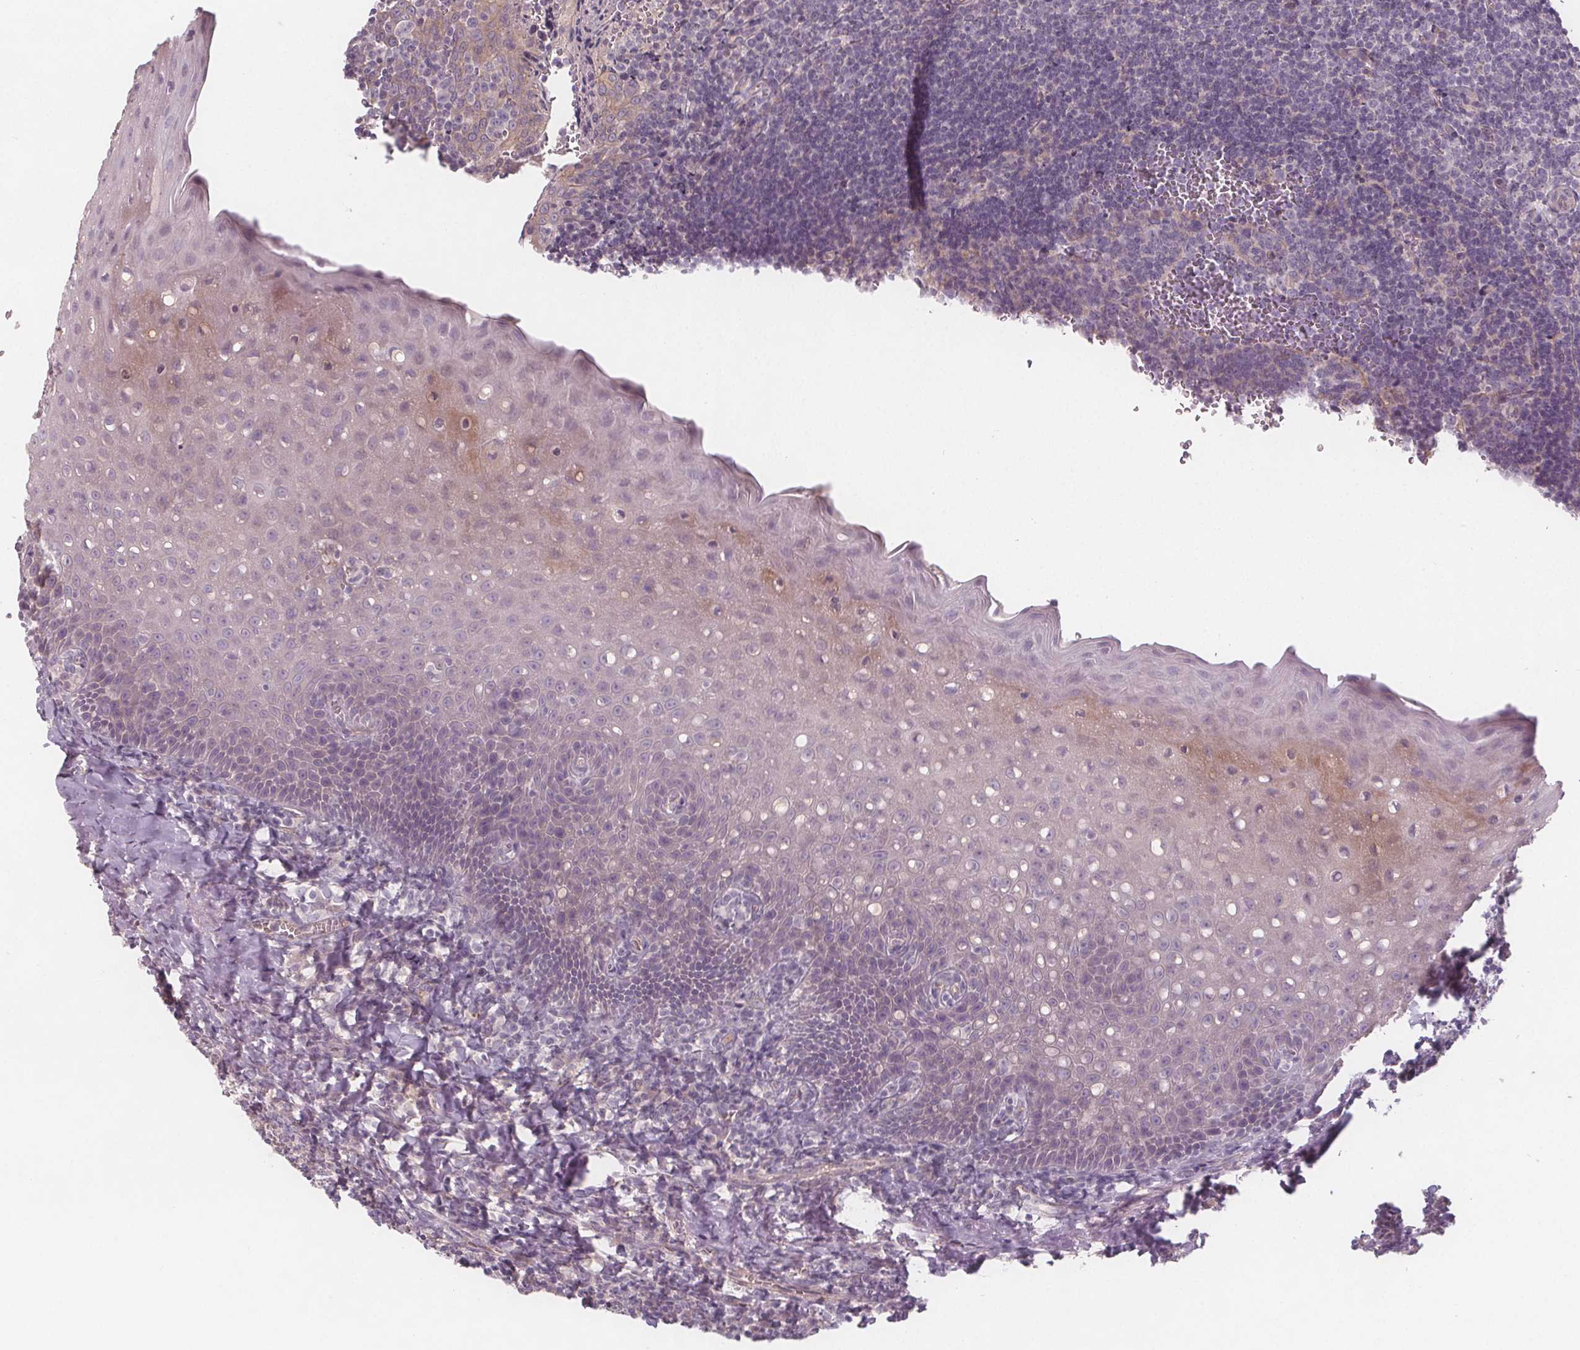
{"staining": {"intensity": "negative", "quantity": "none", "location": "none"}, "tissue": "tonsil", "cell_type": "Germinal center cells", "image_type": "normal", "snomed": [{"axis": "morphology", "description": "Normal tissue, NOS"}, {"axis": "morphology", "description": "Inflammation, NOS"}, {"axis": "topography", "description": "Tonsil"}], "caption": "Benign tonsil was stained to show a protein in brown. There is no significant expression in germinal center cells. Nuclei are stained in blue.", "gene": "VNN1", "patient": {"sex": "female", "age": 31}}